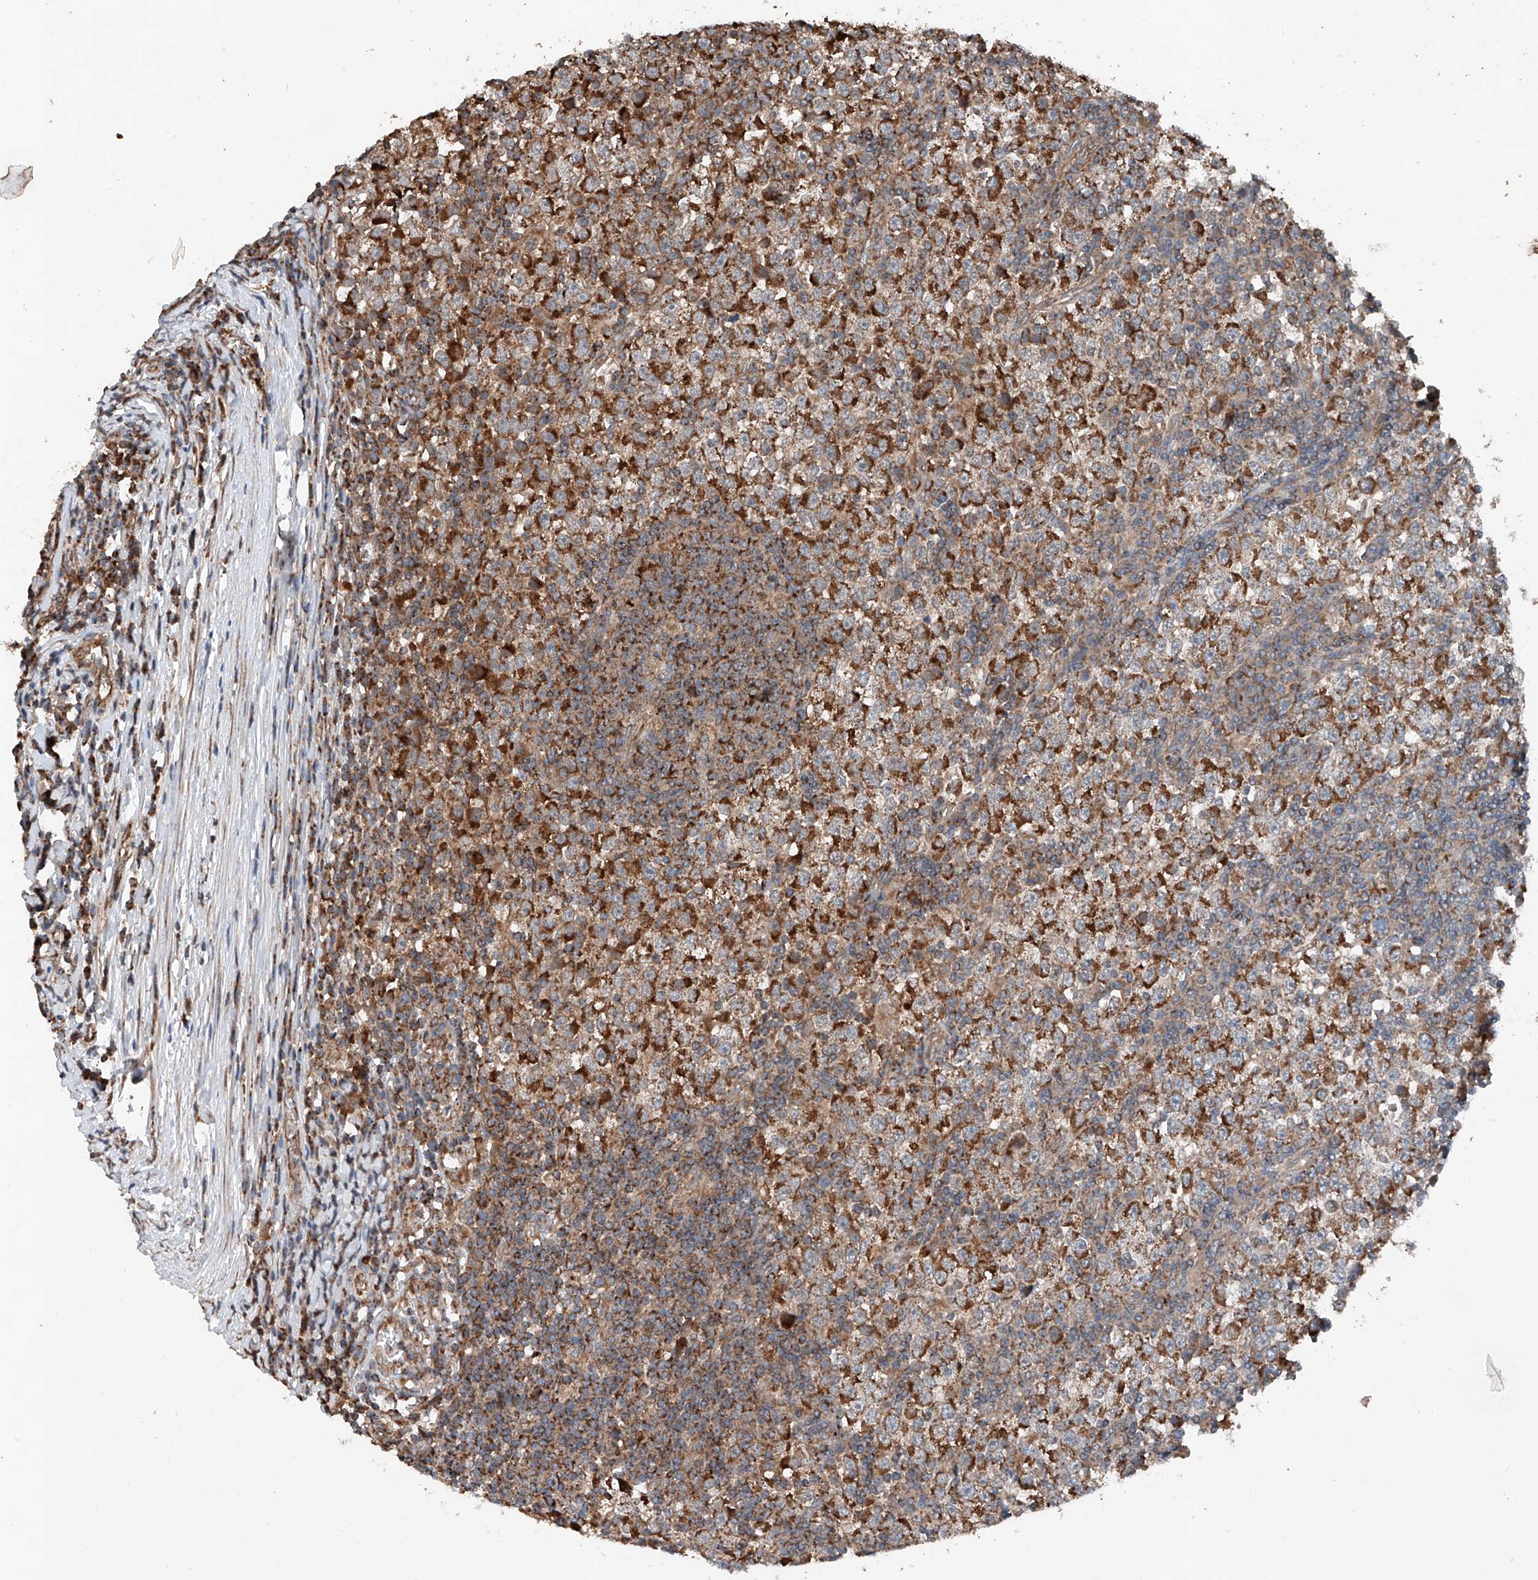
{"staining": {"intensity": "strong", "quantity": "25%-75%", "location": "cytoplasmic/membranous"}, "tissue": "testis cancer", "cell_type": "Tumor cells", "image_type": "cancer", "snomed": [{"axis": "morphology", "description": "Seminoma, NOS"}, {"axis": "topography", "description": "Testis"}], "caption": "Immunohistochemistry (IHC) micrograph of neoplastic tissue: testis cancer stained using immunohistochemistry (IHC) displays high levels of strong protein expression localized specifically in the cytoplasmic/membranous of tumor cells, appearing as a cytoplasmic/membranous brown color.", "gene": "AP4B1", "patient": {"sex": "male", "age": 65}}